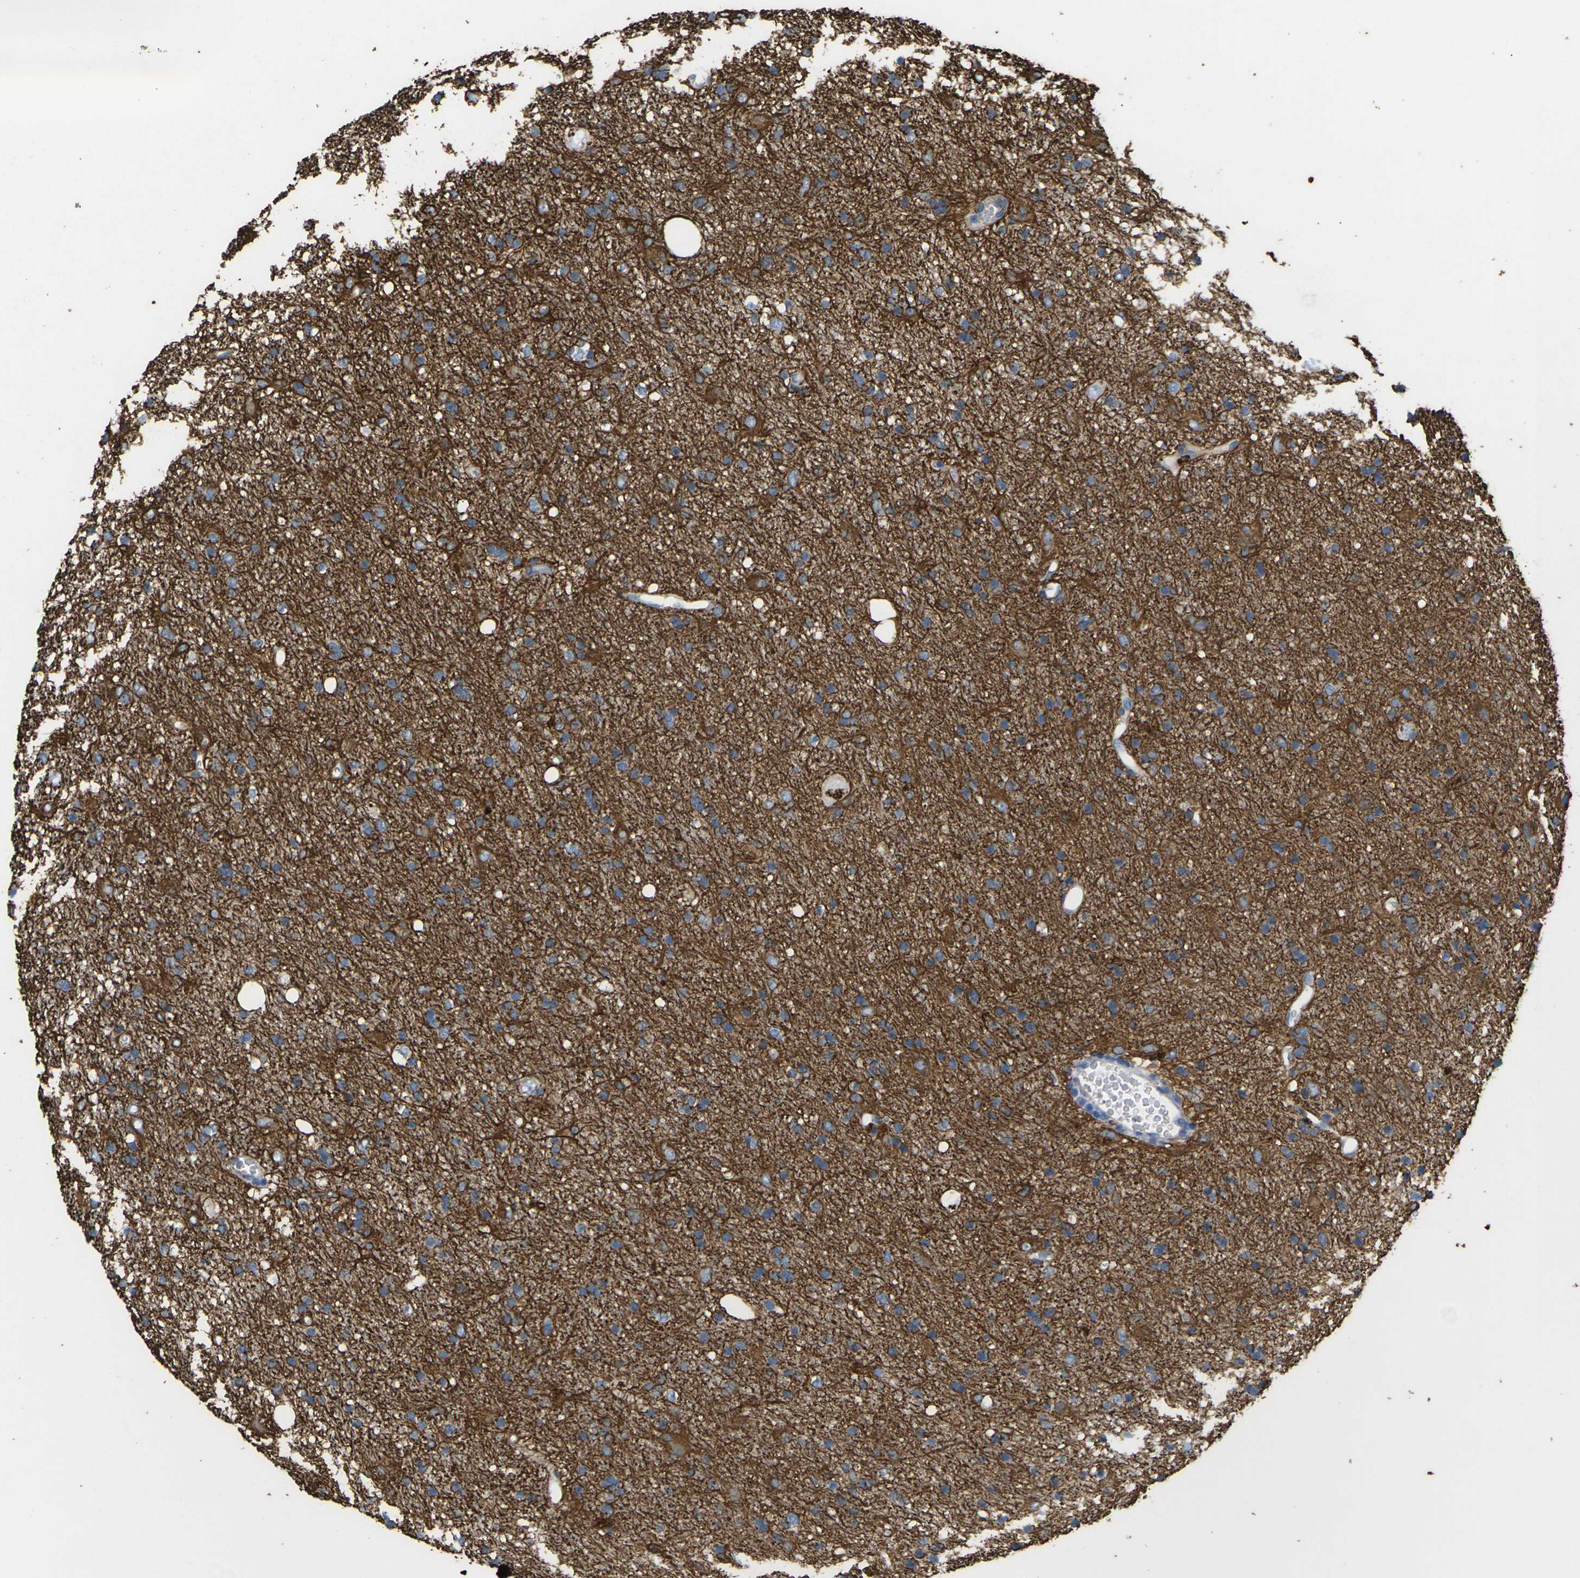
{"staining": {"intensity": "strong", "quantity": ">75%", "location": "cytoplasmic/membranous"}, "tissue": "glioma", "cell_type": "Tumor cells", "image_type": "cancer", "snomed": [{"axis": "morphology", "description": "Glioma, malignant, Low grade"}, {"axis": "topography", "description": "Brain"}], "caption": "Protein expression analysis of human glioma reveals strong cytoplasmic/membranous staining in about >75% of tumor cells. The staining was performed using DAB (3,3'-diaminobenzidine), with brown indicating positive protein expression. Nuclei are stained blue with hematoxylin.", "gene": "KLHDC8B", "patient": {"sex": "male", "age": 77}}